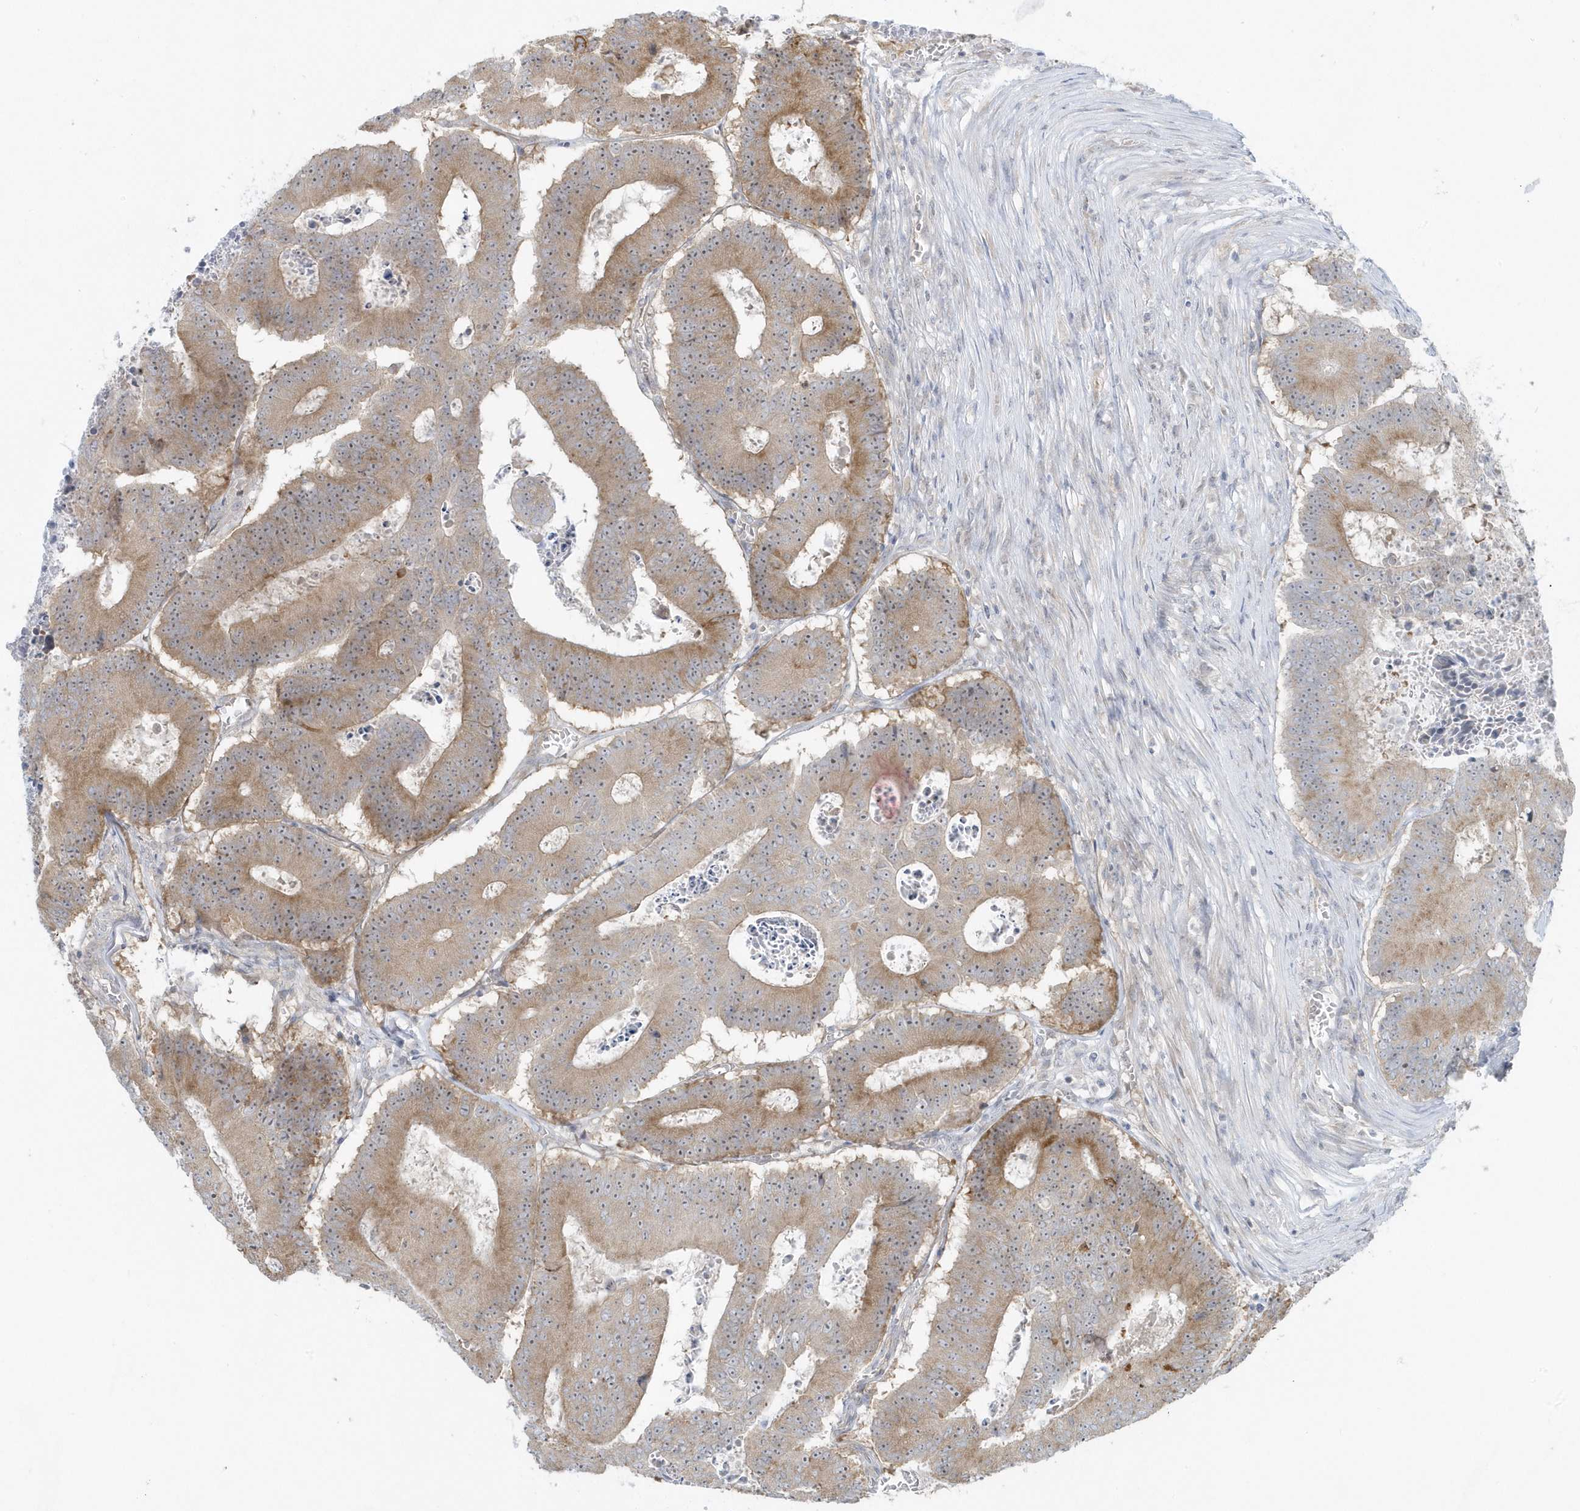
{"staining": {"intensity": "moderate", "quantity": ">75%", "location": "cytoplasmic/membranous,nuclear"}, "tissue": "colorectal cancer", "cell_type": "Tumor cells", "image_type": "cancer", "snomed": [{"axis": "morphology", "description": "Adenocarcinoma, NOS"}, {"axis": "topography", "description": "Colon"}], "caption": "DAB (3,3'-diaminobenzidine) immunohistochemical staining of human adenocarcinoma (colorectal) exhibits moderate cytoplasmic/membranous and nuclear protein expression in about >75% of tumor cells. (DAB = brown stain, brightfield microscopy at high magnification).", "gene": "SCN3A", "patient": {"sex": "male", "age": 87}}